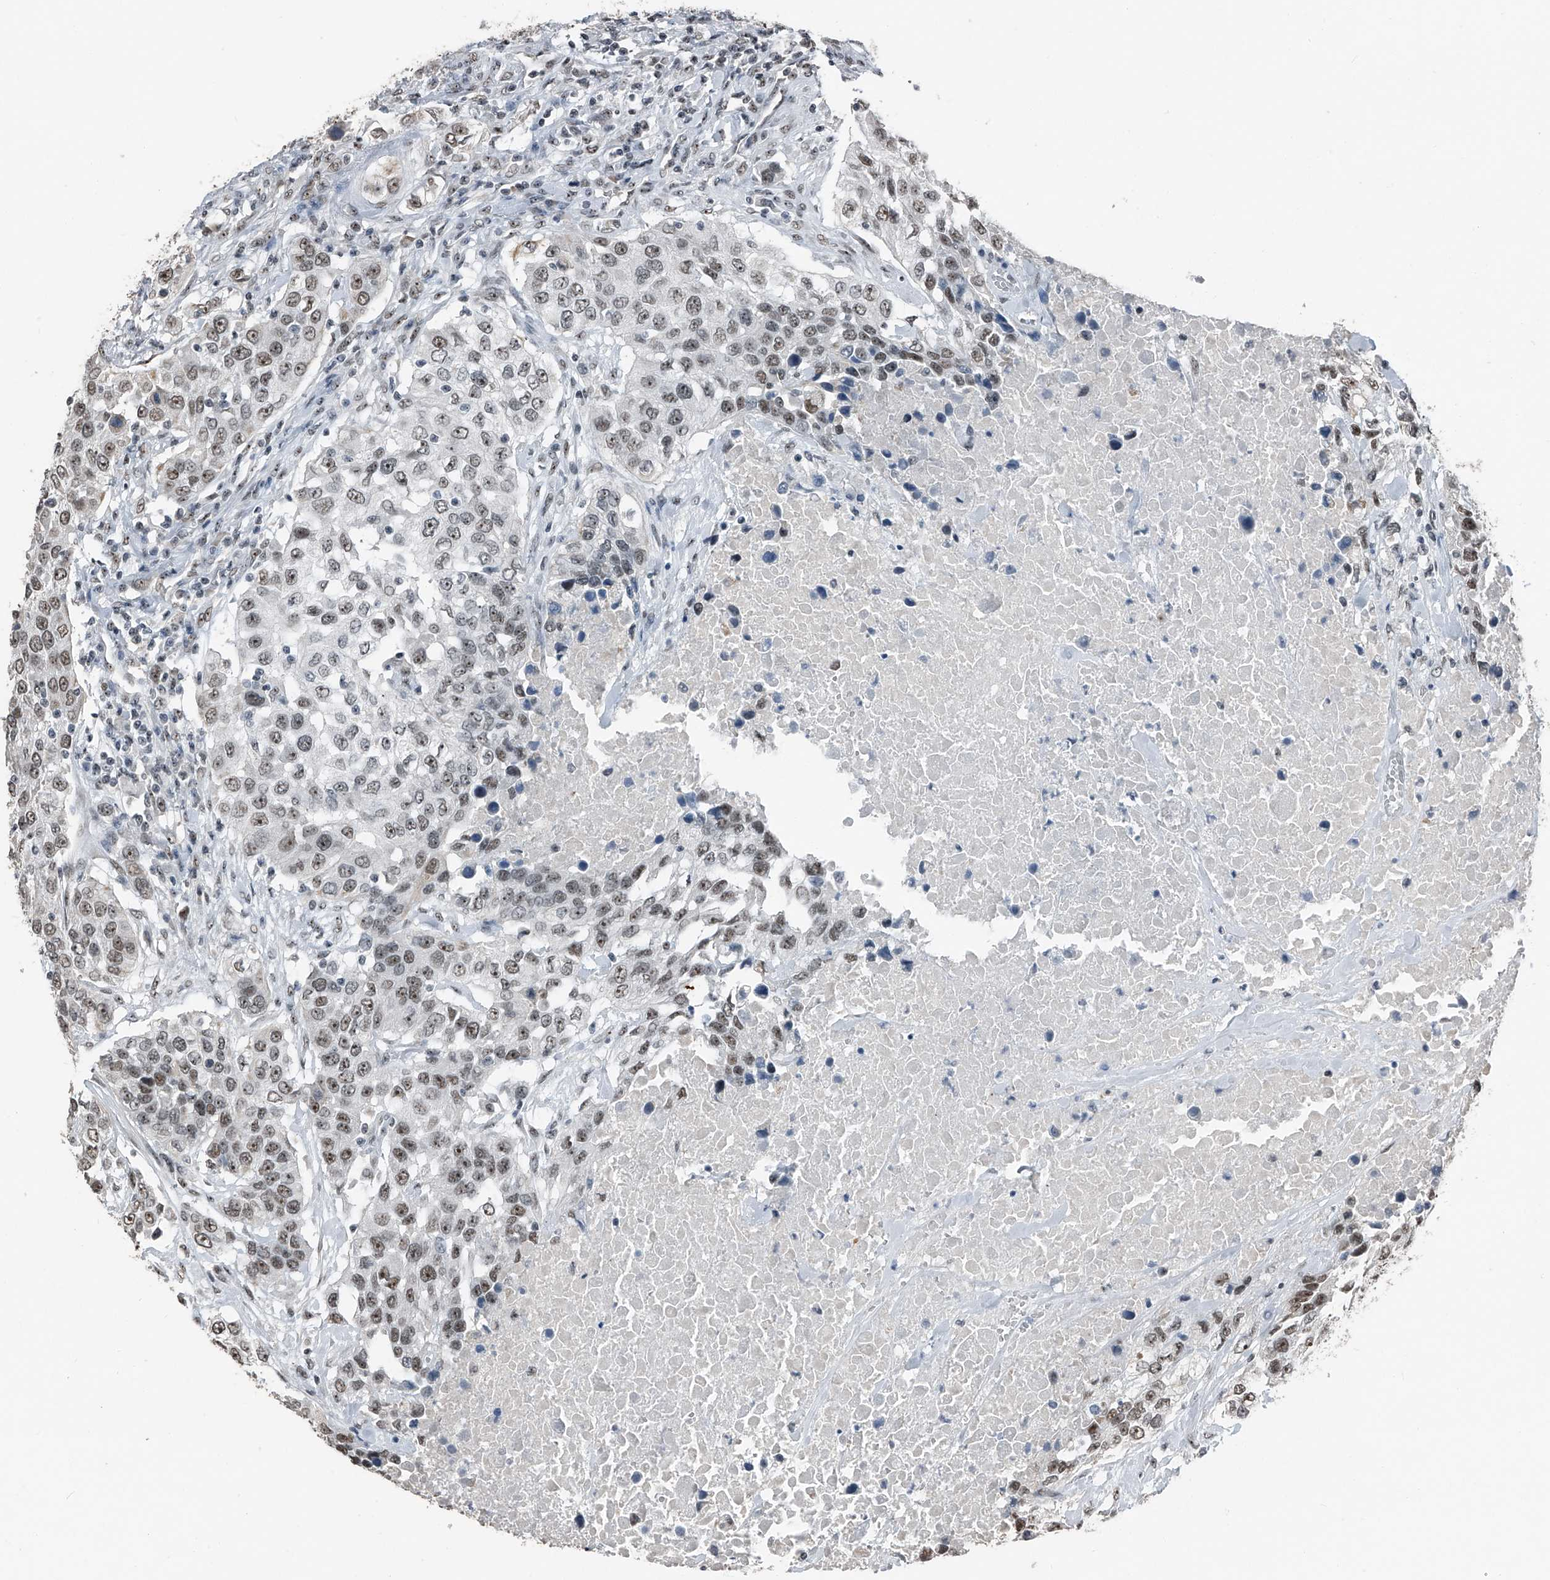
{"staining": {"intensity": "moderate", "quantity": ">75%", "location": "nuclear"}, "tissue": "urothelial cancer", "cell_type": "Tumor cells", "image_type": "cancer", "snomed": [{"axis": "morphology", "description": "Urothelial carcinoma, High grade"}, {"axis": "topography", "description": "Urinary bladder"}], "caption": "Immunohistochemical staining of urothelial cancer exhibits moderate nuclear protein staining in about >75% of tumor cells.", "gene": "TCOF1", "patient": {"sex": "female", "age": 80}}